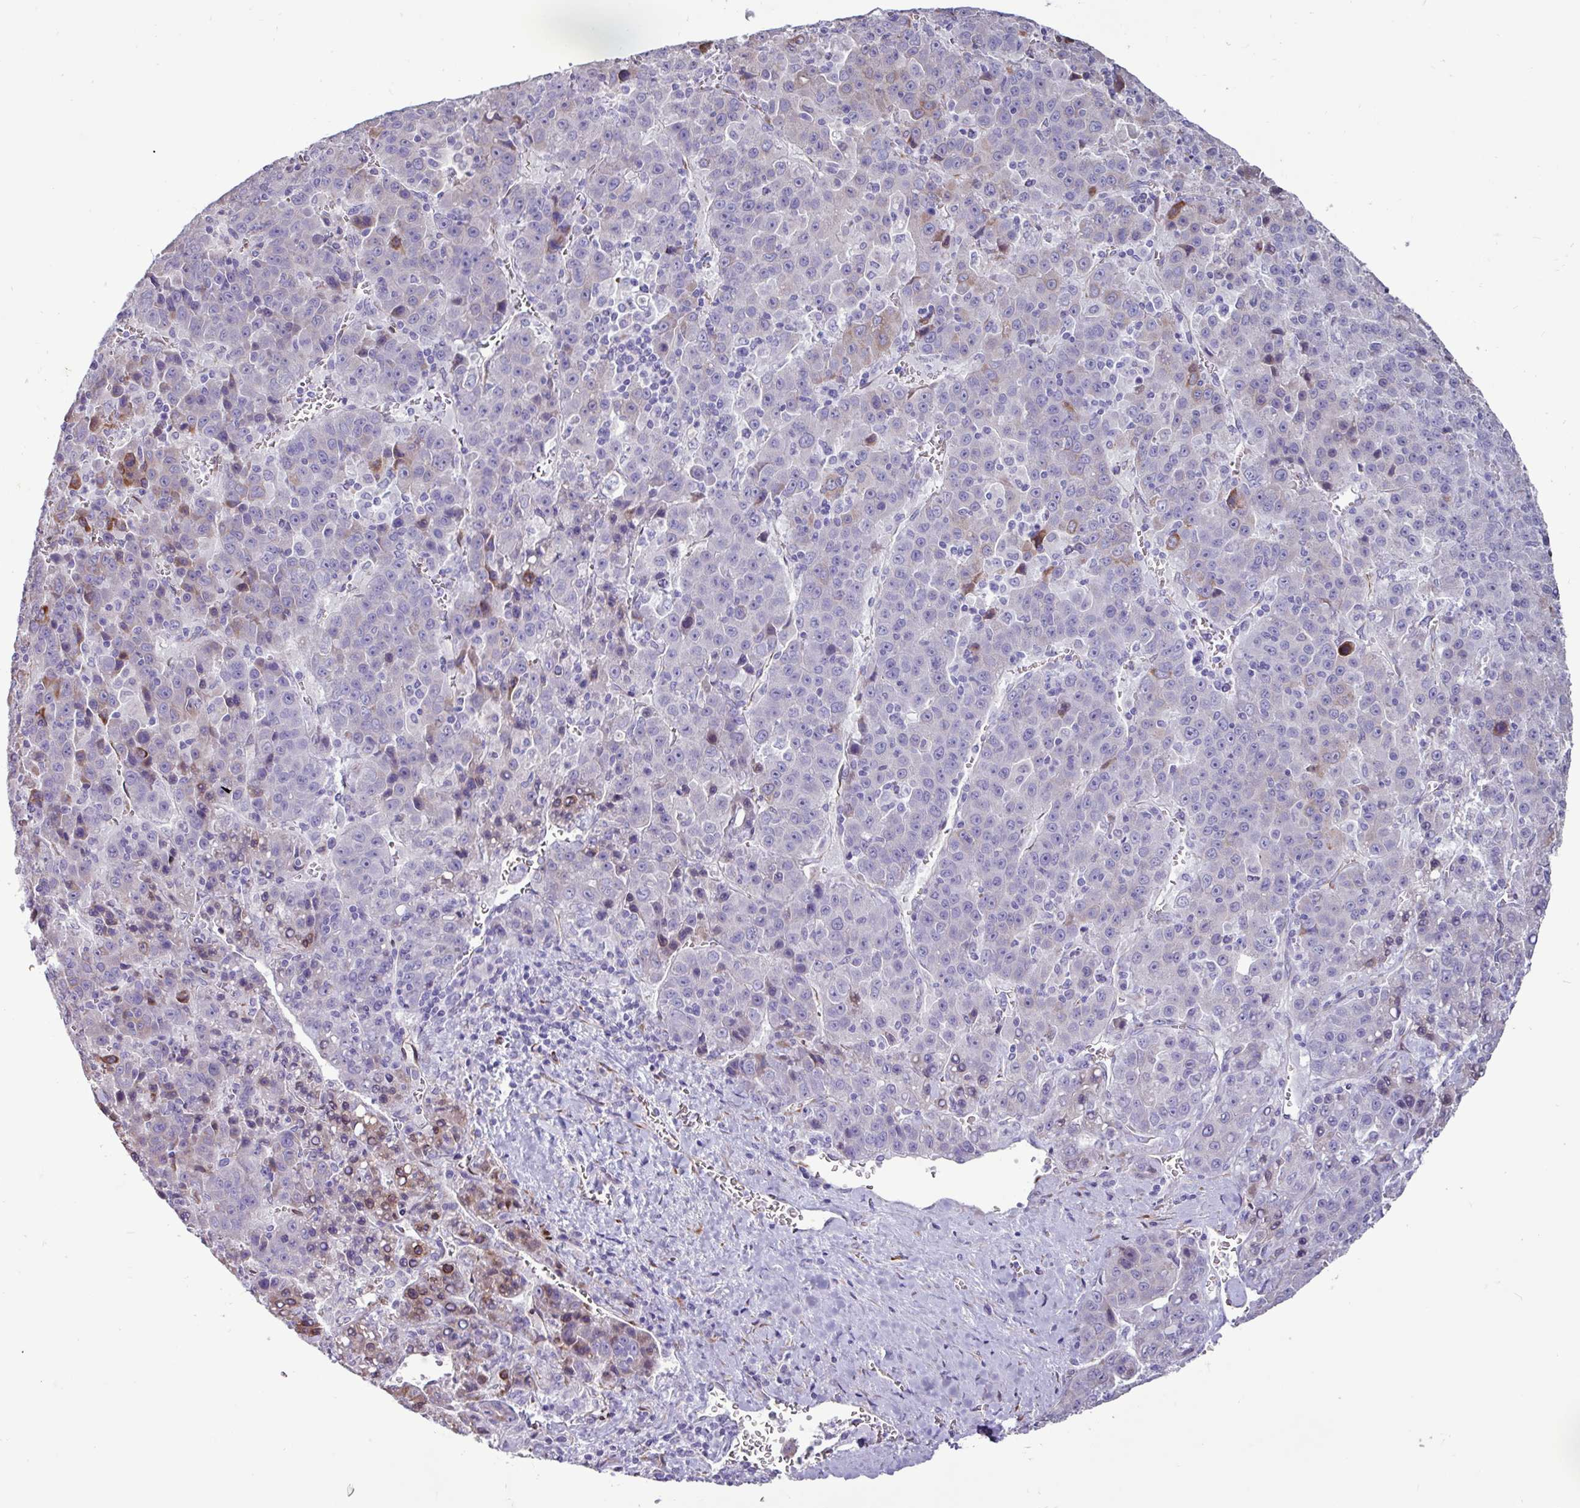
{"staining": {"intensity": "moderate", "quantity": "<25%", "location": "cytoplasmic/membranous"}, "tissue": "liver cancer", "cell_type": "Tumor cells", "image_type": "cancer", "snomed": [{"axis": "morphology", "description": "Carcinoma, Hepatocellular, NOS"}, {"axis": "topography", "description": "Liver"}], "caption": "Liver cancer (hepatocellular carcinoma) tissue displays moderate cytoplasmic/membranous positivity in approximately <25% of tumor cells", "gene": "PPP1R35", "patient": {"sex": "female", "age": 53}}